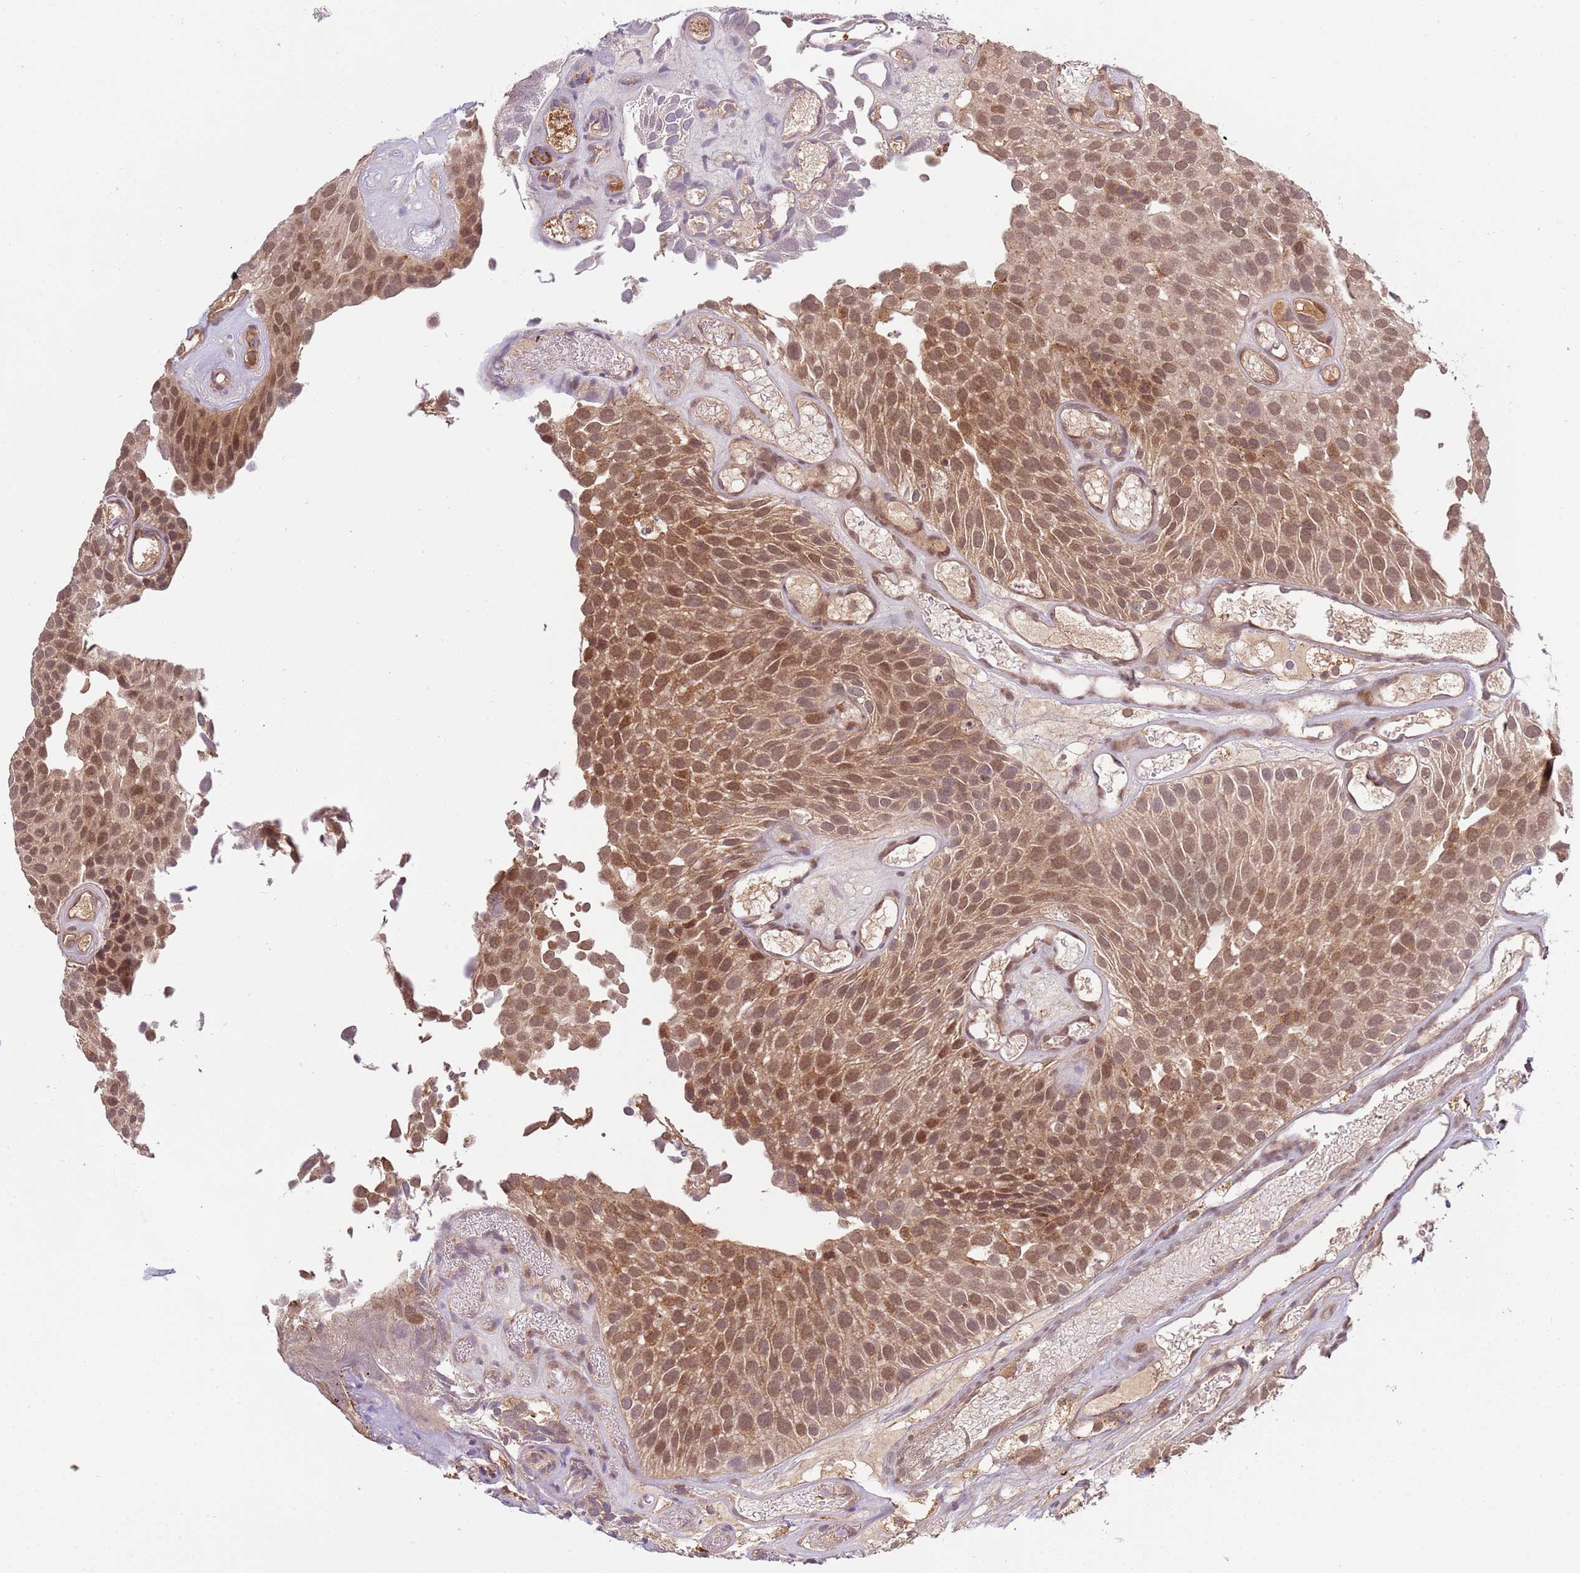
{"staining": {"intensity": "moderate", "quantity": ">75%", "location": "cytoplasmic/membranous,nuclear"}, "tissue": "urothelial cancer", "cell_type": "Tumor cells", "image_type": "cancer", "snomed": [{"axis": "morphology", "description": "Urothelial carcinoma, Low grade"}, {"axis": "topography", "description": "Urinary bladder"}], "caption": "The micrograph reveals immunohistochemical staining of urothelial cancer. There is moderate cytoplasmic/membranous and nuclear staining is seen in approximately >75% of tumor cells.", "gene": "ZNF624", "patient": {"sex": "male", "age": 89}}